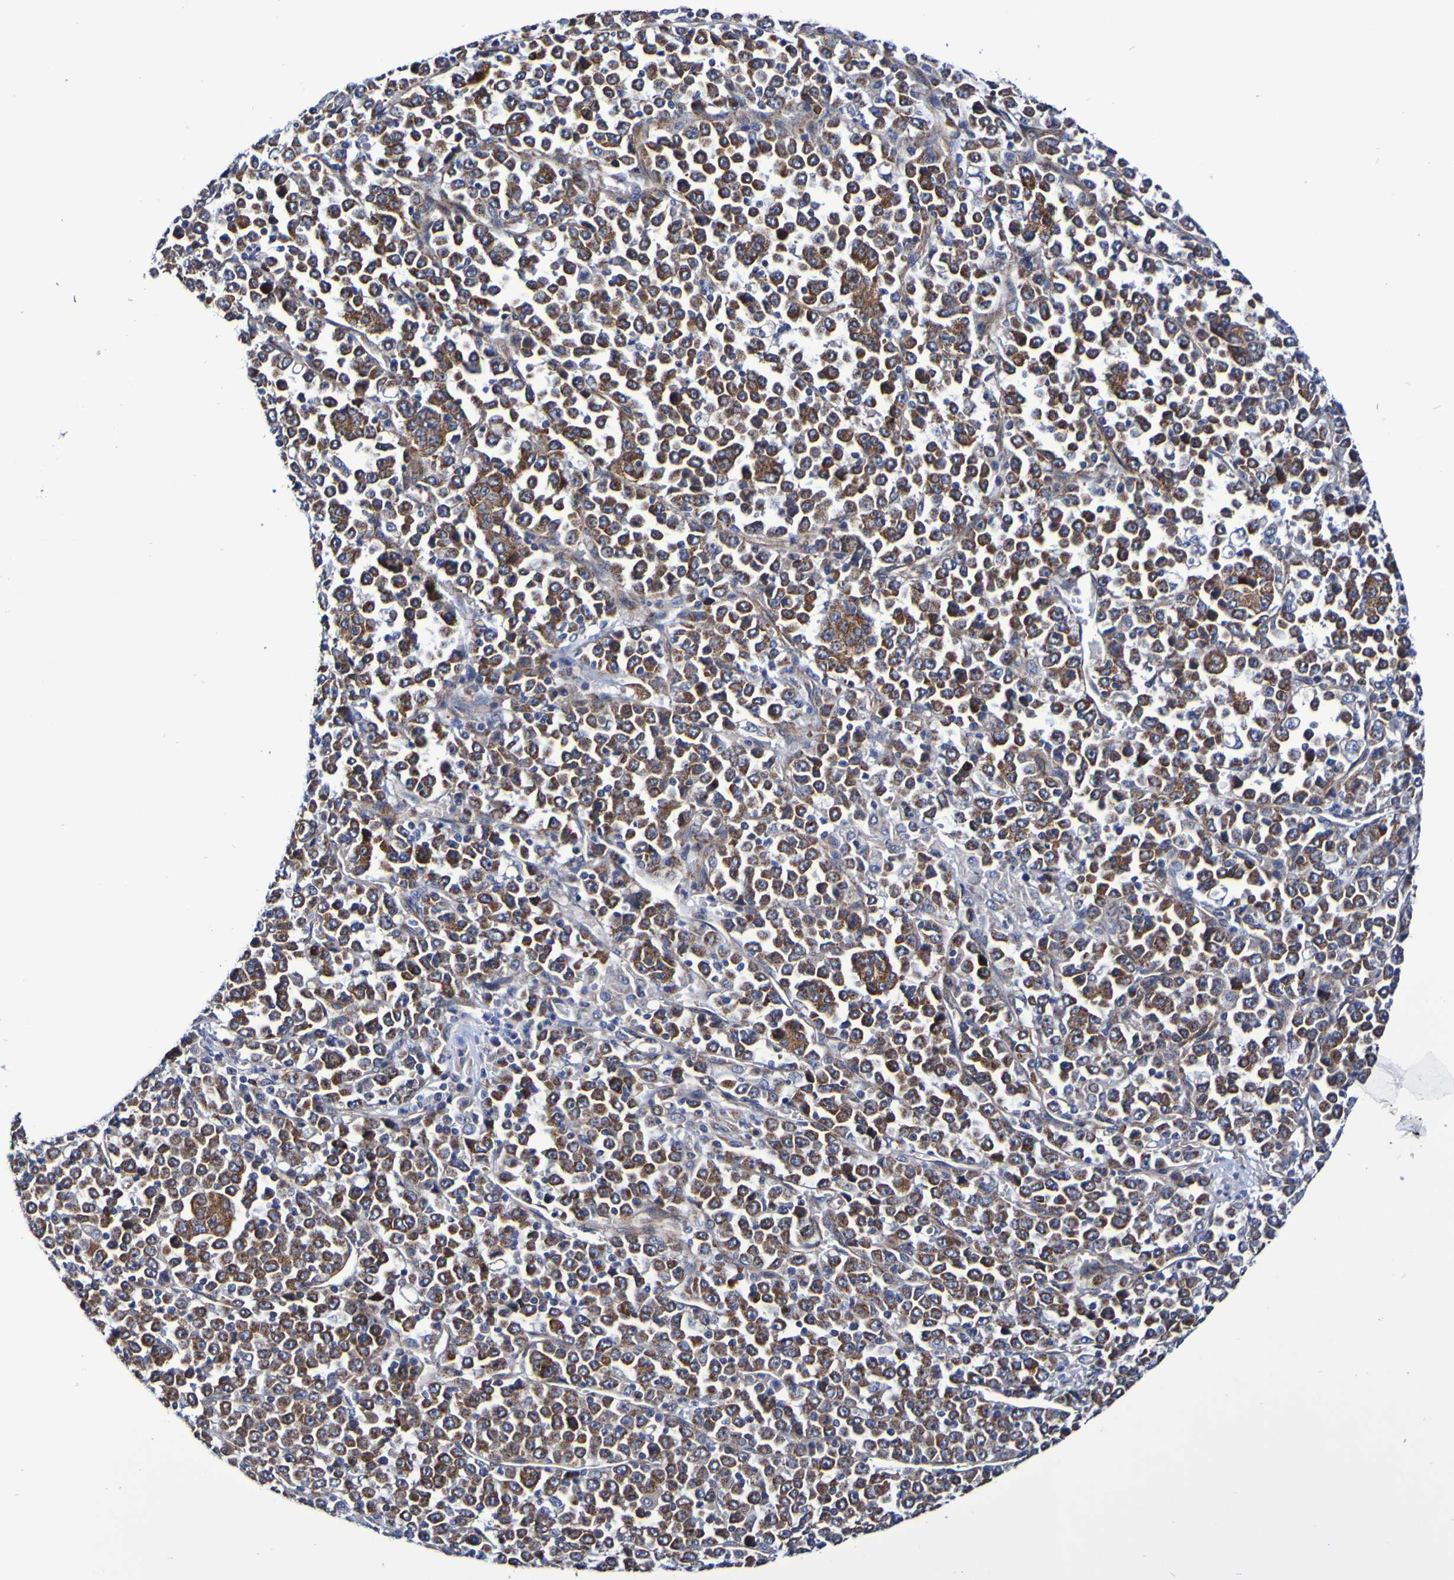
{"staining": {"intensity": "strong", "quantity": ">75%", "location": "cytoplasmic/membranous"}, "tissue": "stomach cancer", "cell_type": "Tumor cells", "image_type": "cancer", "snomed": [{"axis": "morphology", "description": "Normal tissue, NOS"}, {"axis": "morphology", "description": "Adenocarcinoma, NOS"}, {"axis": "topography", "description": "Stomach, upper"}, {"axis": "topography", "description": "Stomach"}], "caption": "Protein analysis of stomach cancer (adenocarcinoma) tissue reveals strong cytoplasmic/membranous expression in approximately >75% of tumor cells.", "gene": "GJB1", "patient": {"sex": "male", "age": 59}}